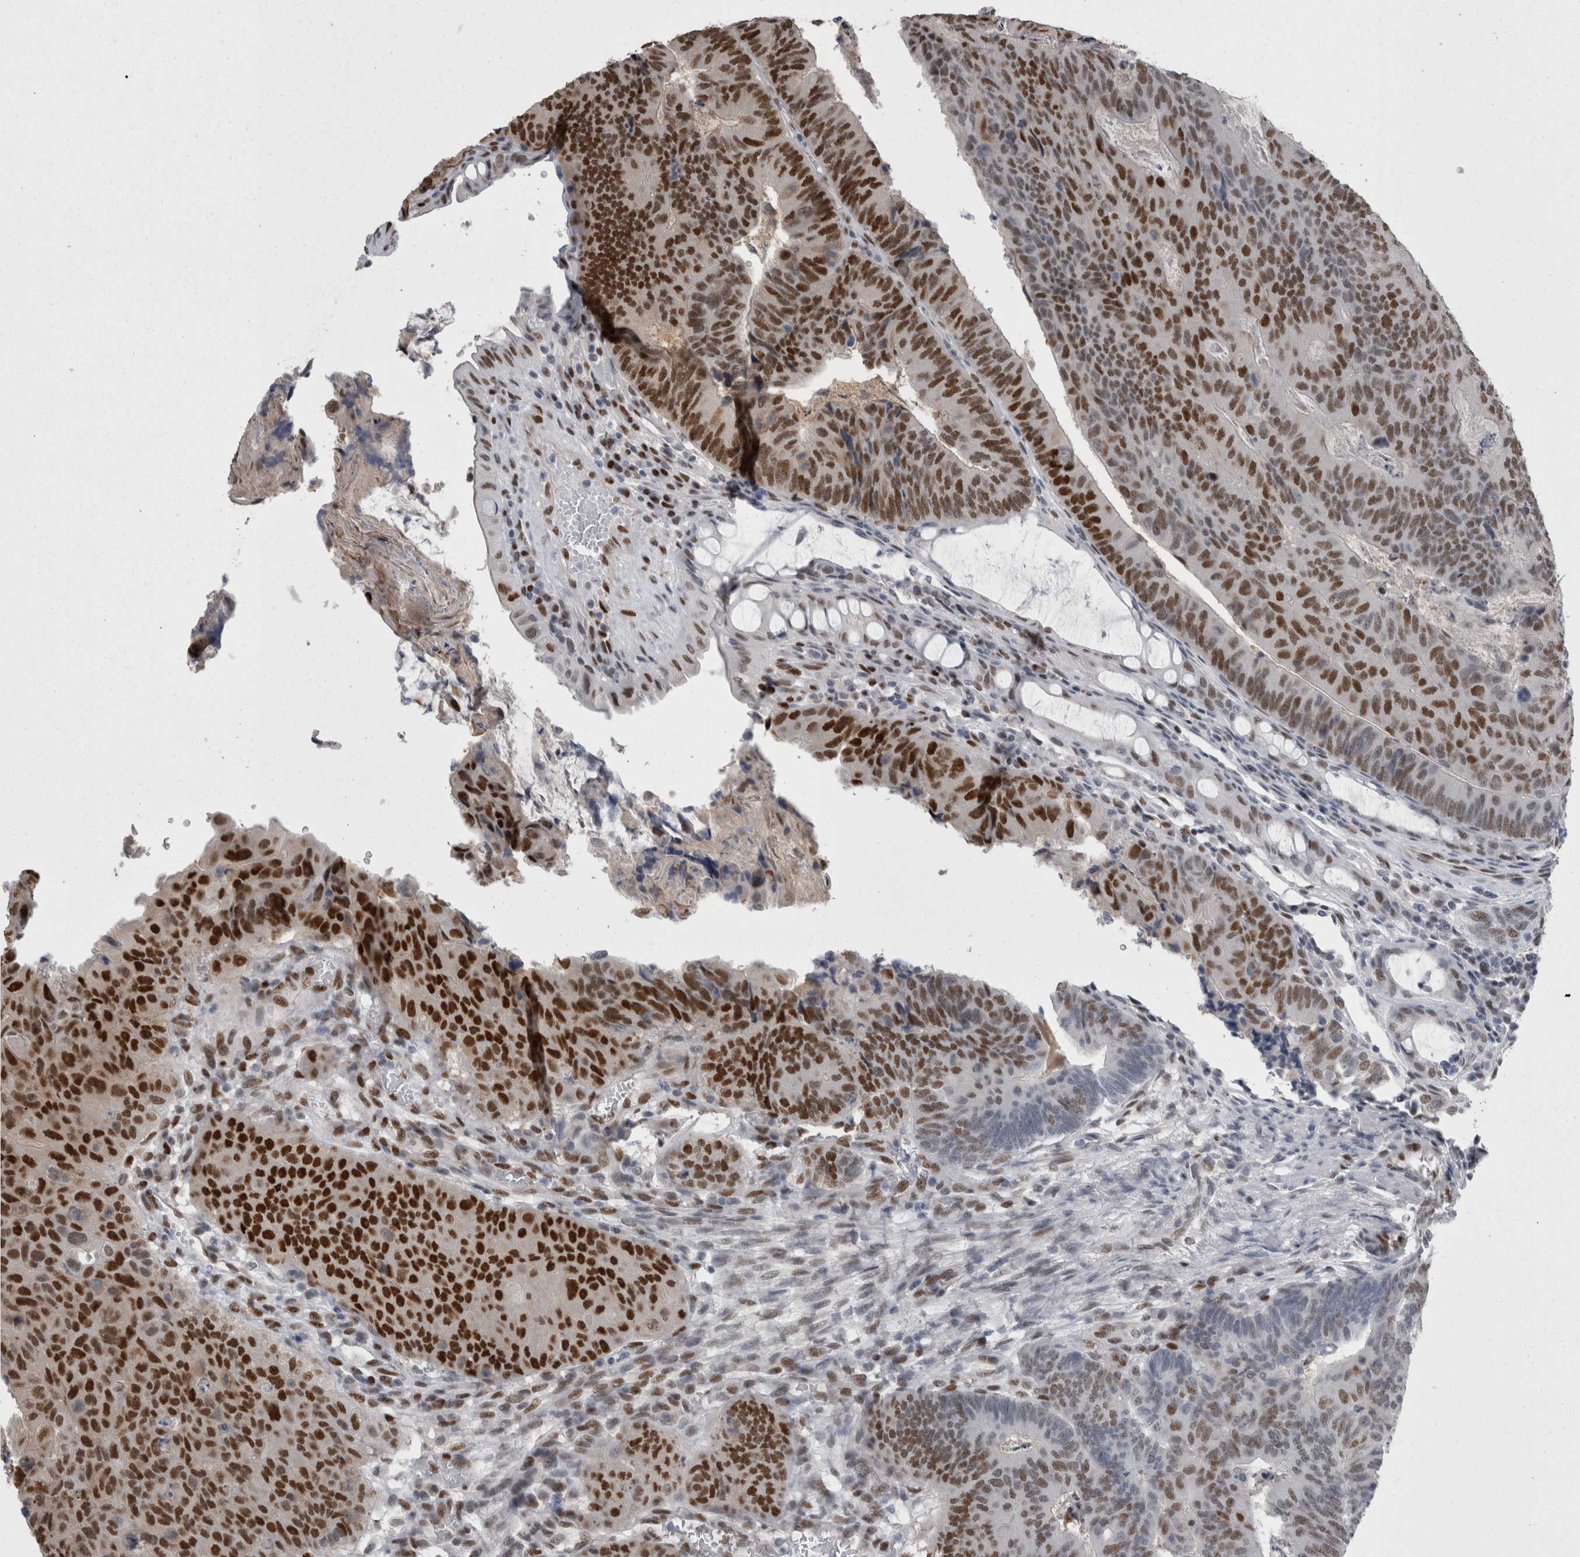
{"staining": {"intensity": "strong", "quantity": ">75%", "location": "nuclear"}, "tissue": "colorectal cancer", "cell_type": "Tumor cells", "image_type": "cancer", "snomed": [{"axis": "morphology", "description": "Adenocarcinoma, NOS"}, {"axis": "topography", "description": "Colon"}], "caption": "Immunohistochemical staining of colorectal cancer (adenocarcinoma) demonstrates high levels of strong nuclear protein staining in approximately >75% of tumor cells.", "gene": "C1orf54", "patient": {"sex": "female", "age": 67}}